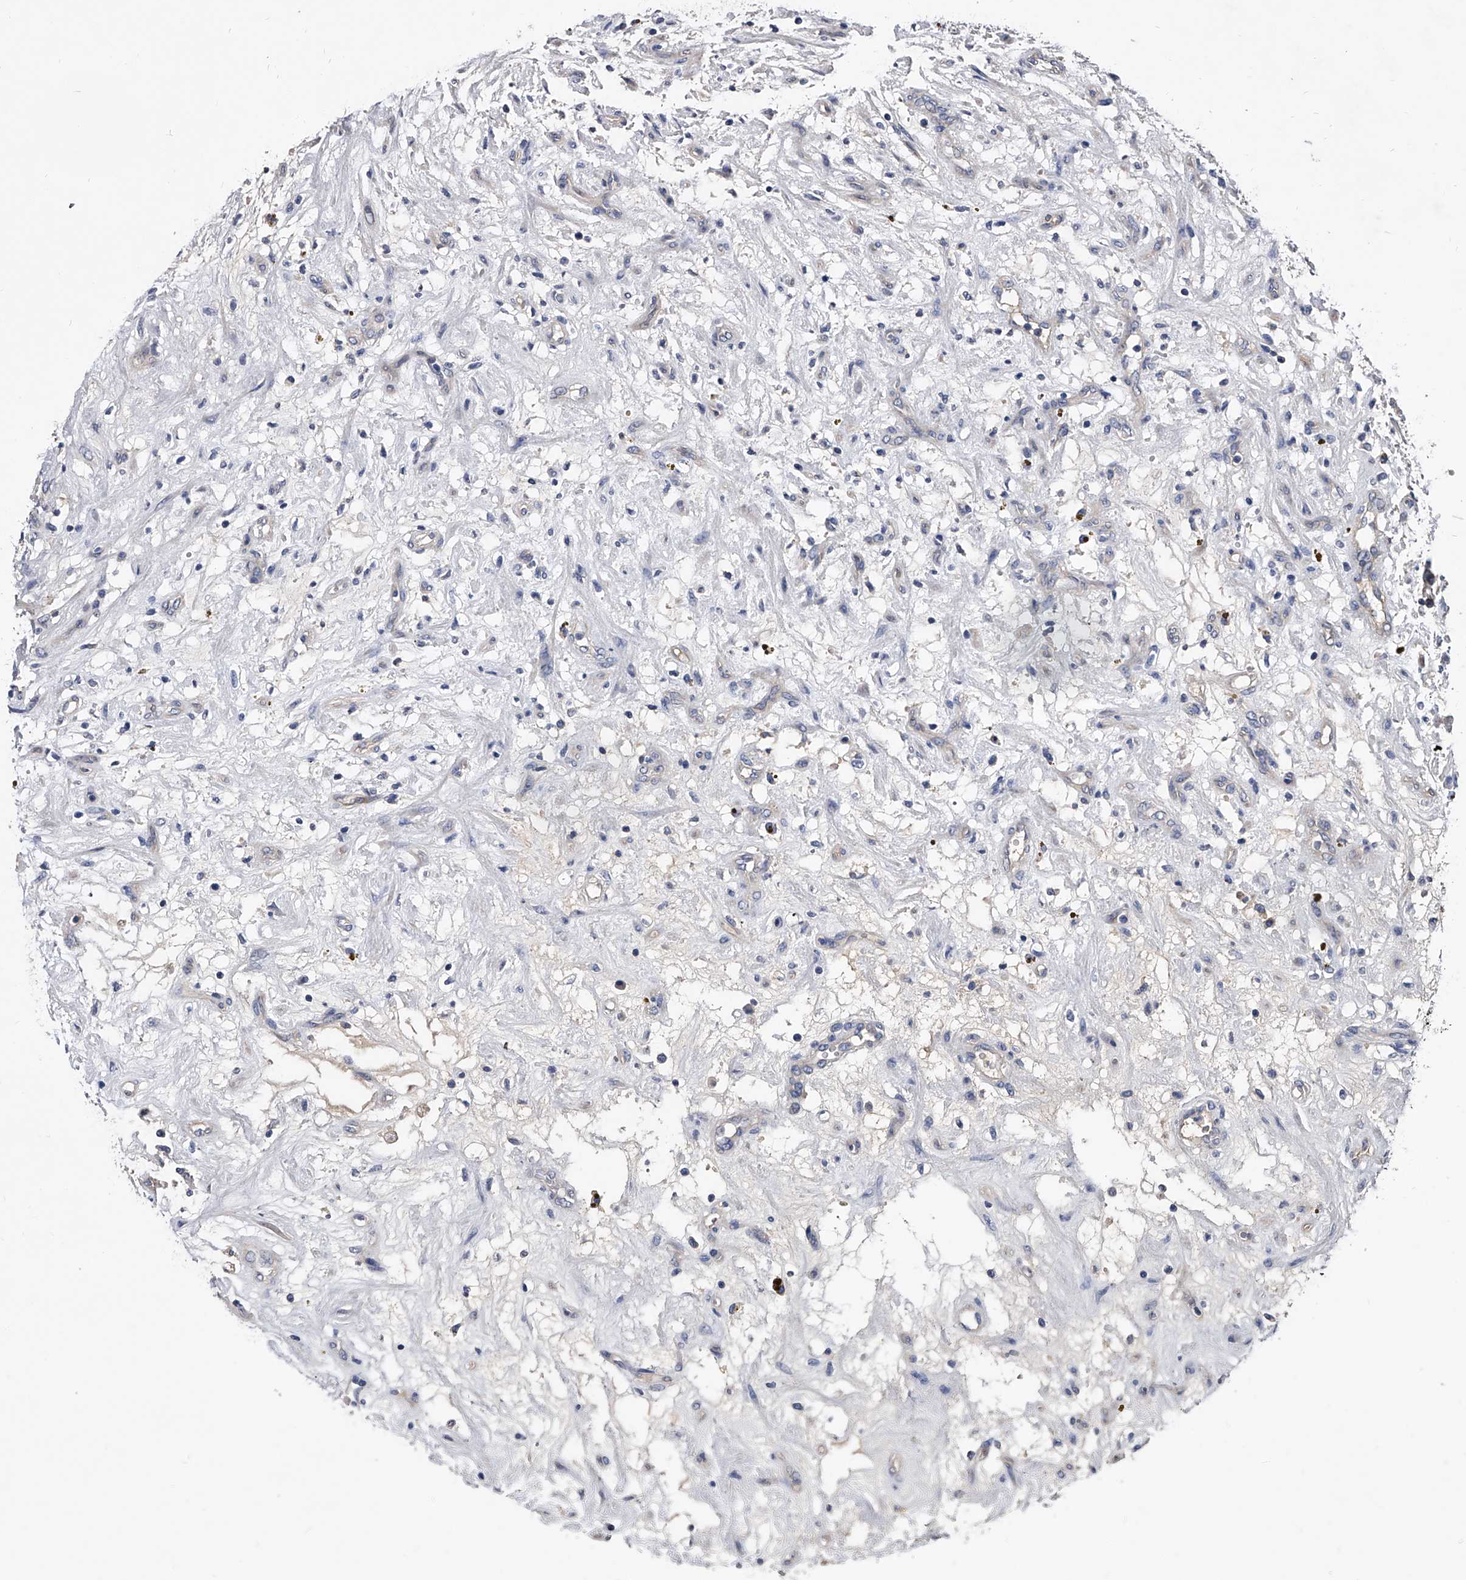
{"staining": {"intensity": "negative", "quantity": "none", "location": "none"}, "tissue": "renal cancer", "cell_type": "Tumor cells", "image_type": "cancer", "snomed": [{"axis": "morphology", "description": "Adenocarcinoma, NOS"}, {"axis": "topography", "description": "Kidney"}], "caption": "Immunohistochemistry (IHC) micrograph of neoplastic tissue: human renal cancer (adenocarcinoma) stained with DAB displays no significant protein staining in tumor cells. (DAB (3,3'-diaminobenzidine) immunohistochemistry visualized using brightfield microscopy, high magnification).", "gene": "EFCAB7", "patient": {"sex": "female", "age": 57}}